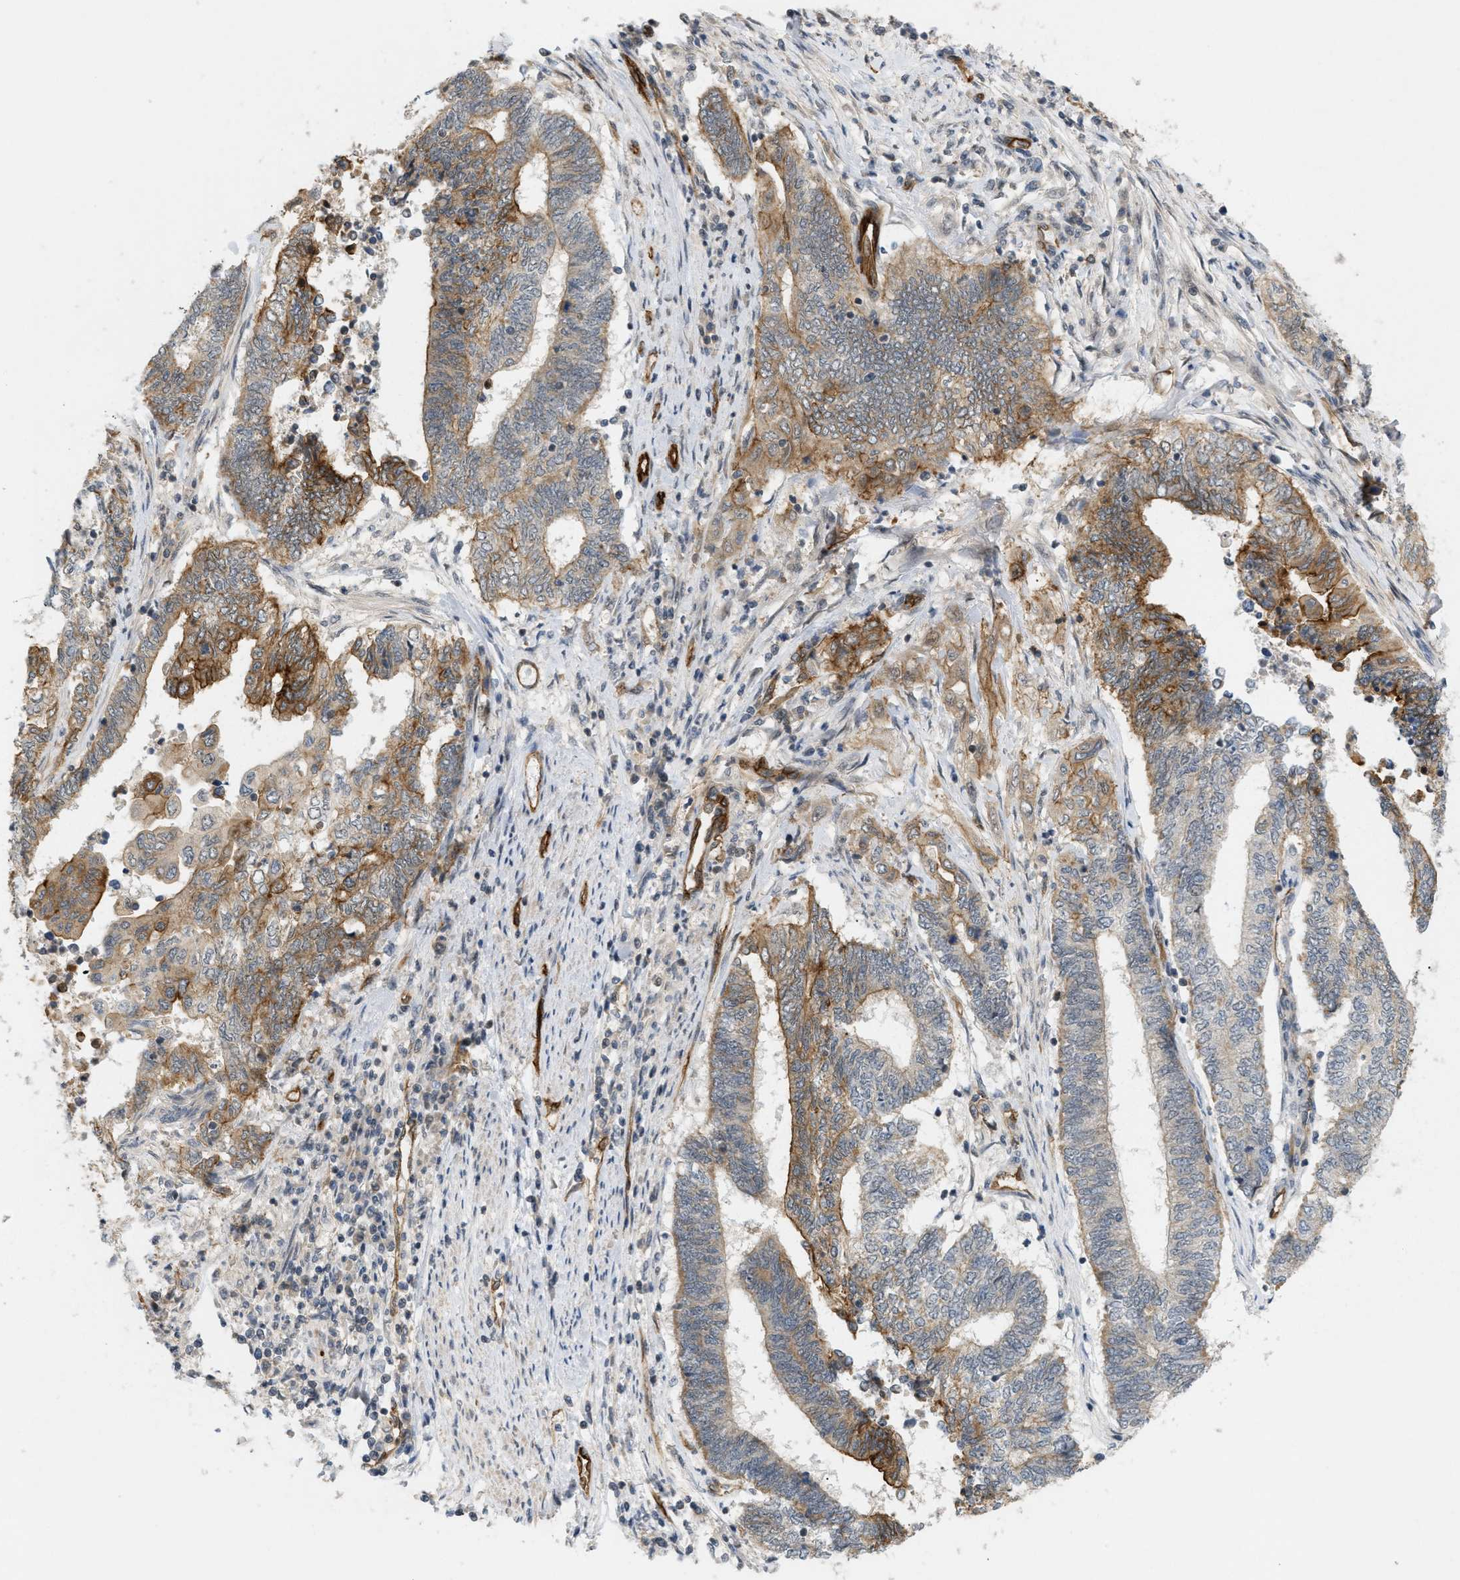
{"staining": {"intensity": "moderate", "quantity": "25%-75%", "location": "cytoplasmic/membranous"}, "tissue": "endometrial cancer", "cell_type": "Tumor cells", "image_type": "cancer", "snomed": [{"axis": "morphology", "description": "Adenocarcinoma, NOS"}, {"axis": "topography", "description": "Uterus"}, {"axis": "topography", "description": "Endometrium"}], "caption": "This image demonstrates adenocarcinoma (endometrial) stained with immunohistochemistry (IHC) to label a protein in brown. The cytoplasmic/membranous of tumor cells show moderate positivity for the protein. Nuclei are counter-stained blue.", "gene": "PALMD", "patient": {"sex": "female", "age": 70}}